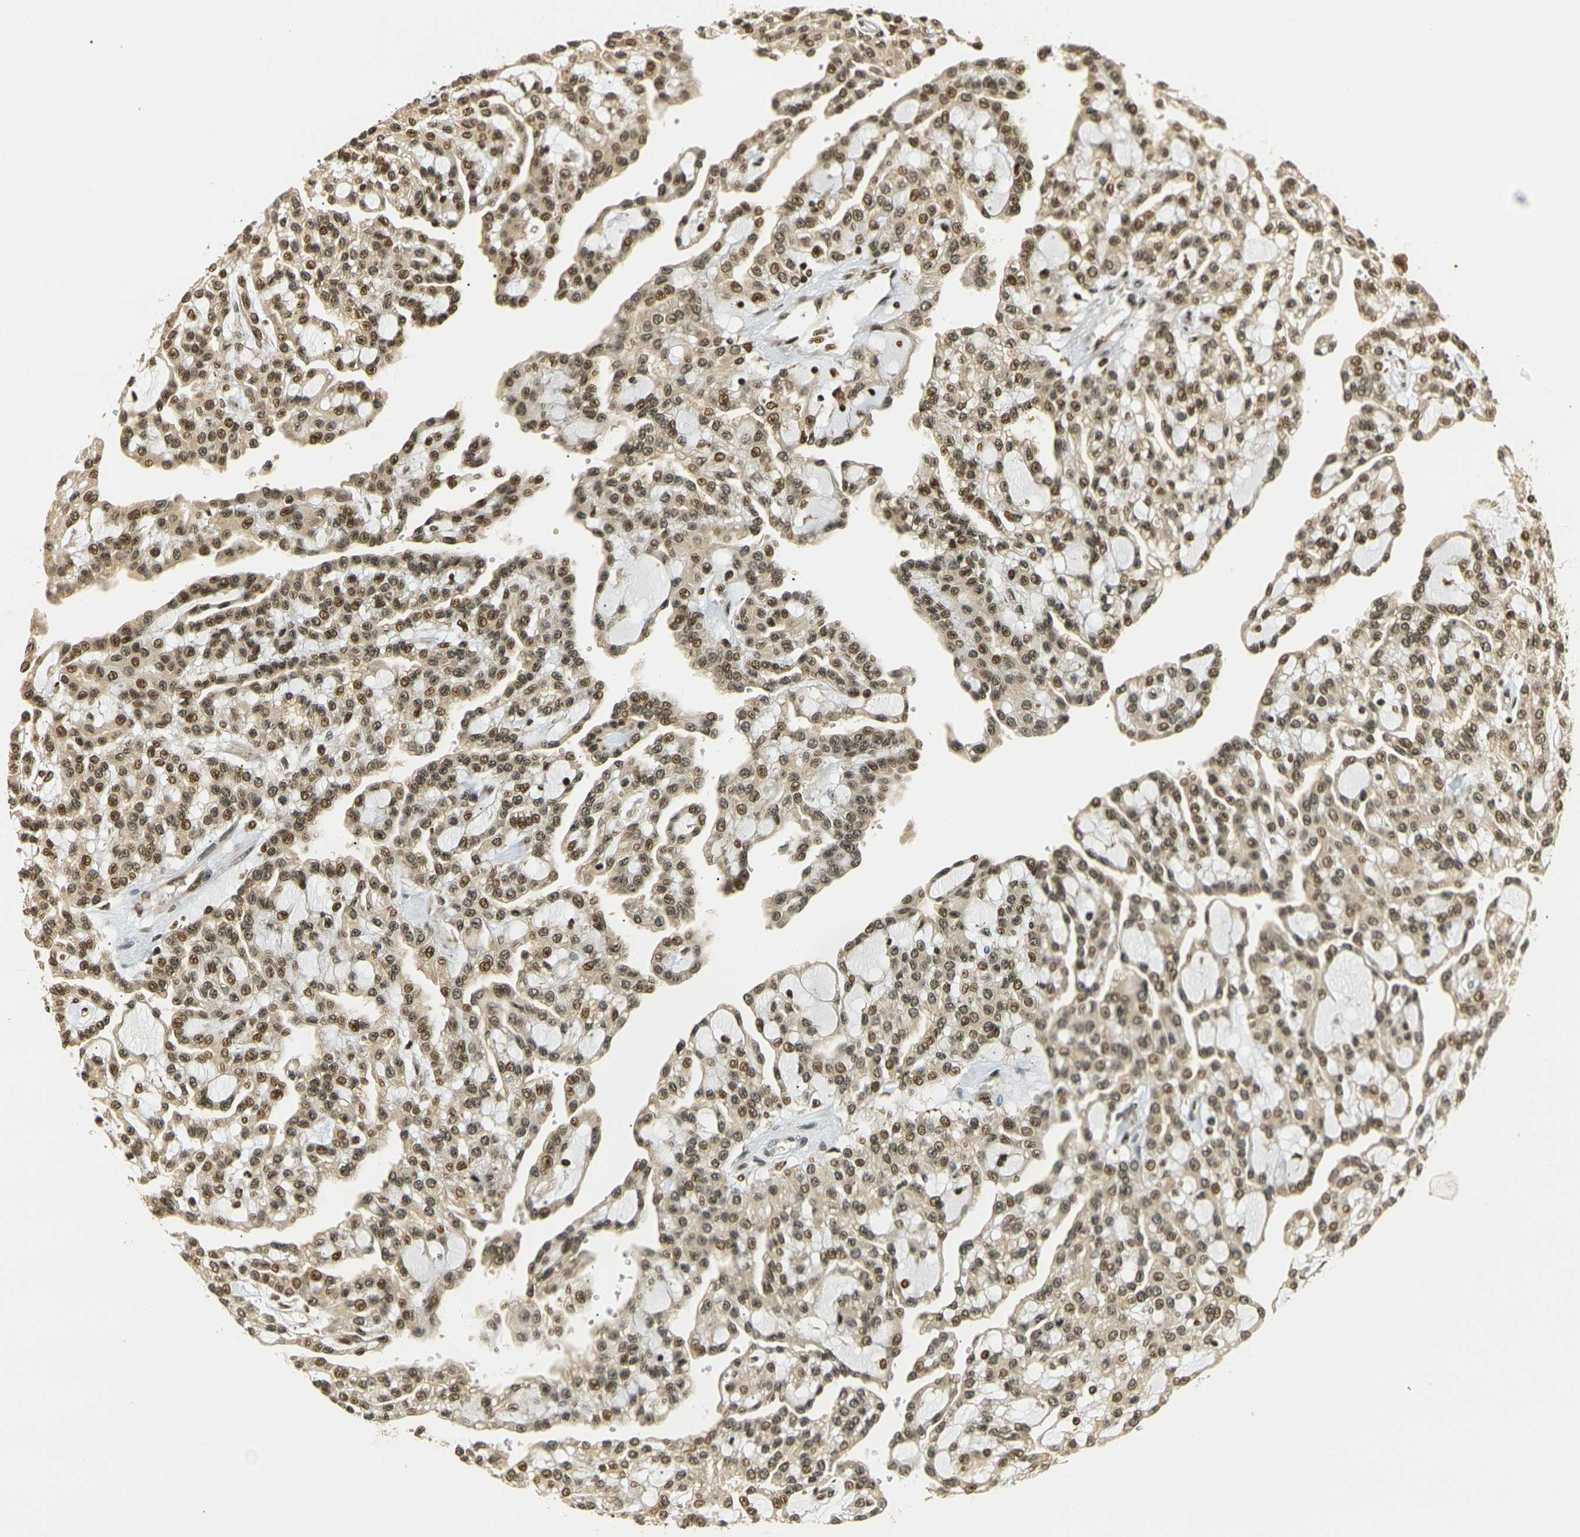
{"staining": {"intensity": "moderate", "quantity": ">75%", "location": "cytoplasmic/membranous,nuclear"}, "tissue": "renal cancer", "cell_type": "Tumor cells", "image_type": "cancer", "snomed": [{"axis": "morphology", "description": "Adenocarcinoma, NOS"}, {"axis": "topography", "description": "Kidney"}], "caption": "The immunohistochemical stain labels moderate cytoplasmic/membranous and nuclear expression in tumor cells of renal cancer (adenocarcinoma) tissue.", "gene": "ACTL6A", "patient": {"sex": "male", "age": 63}}